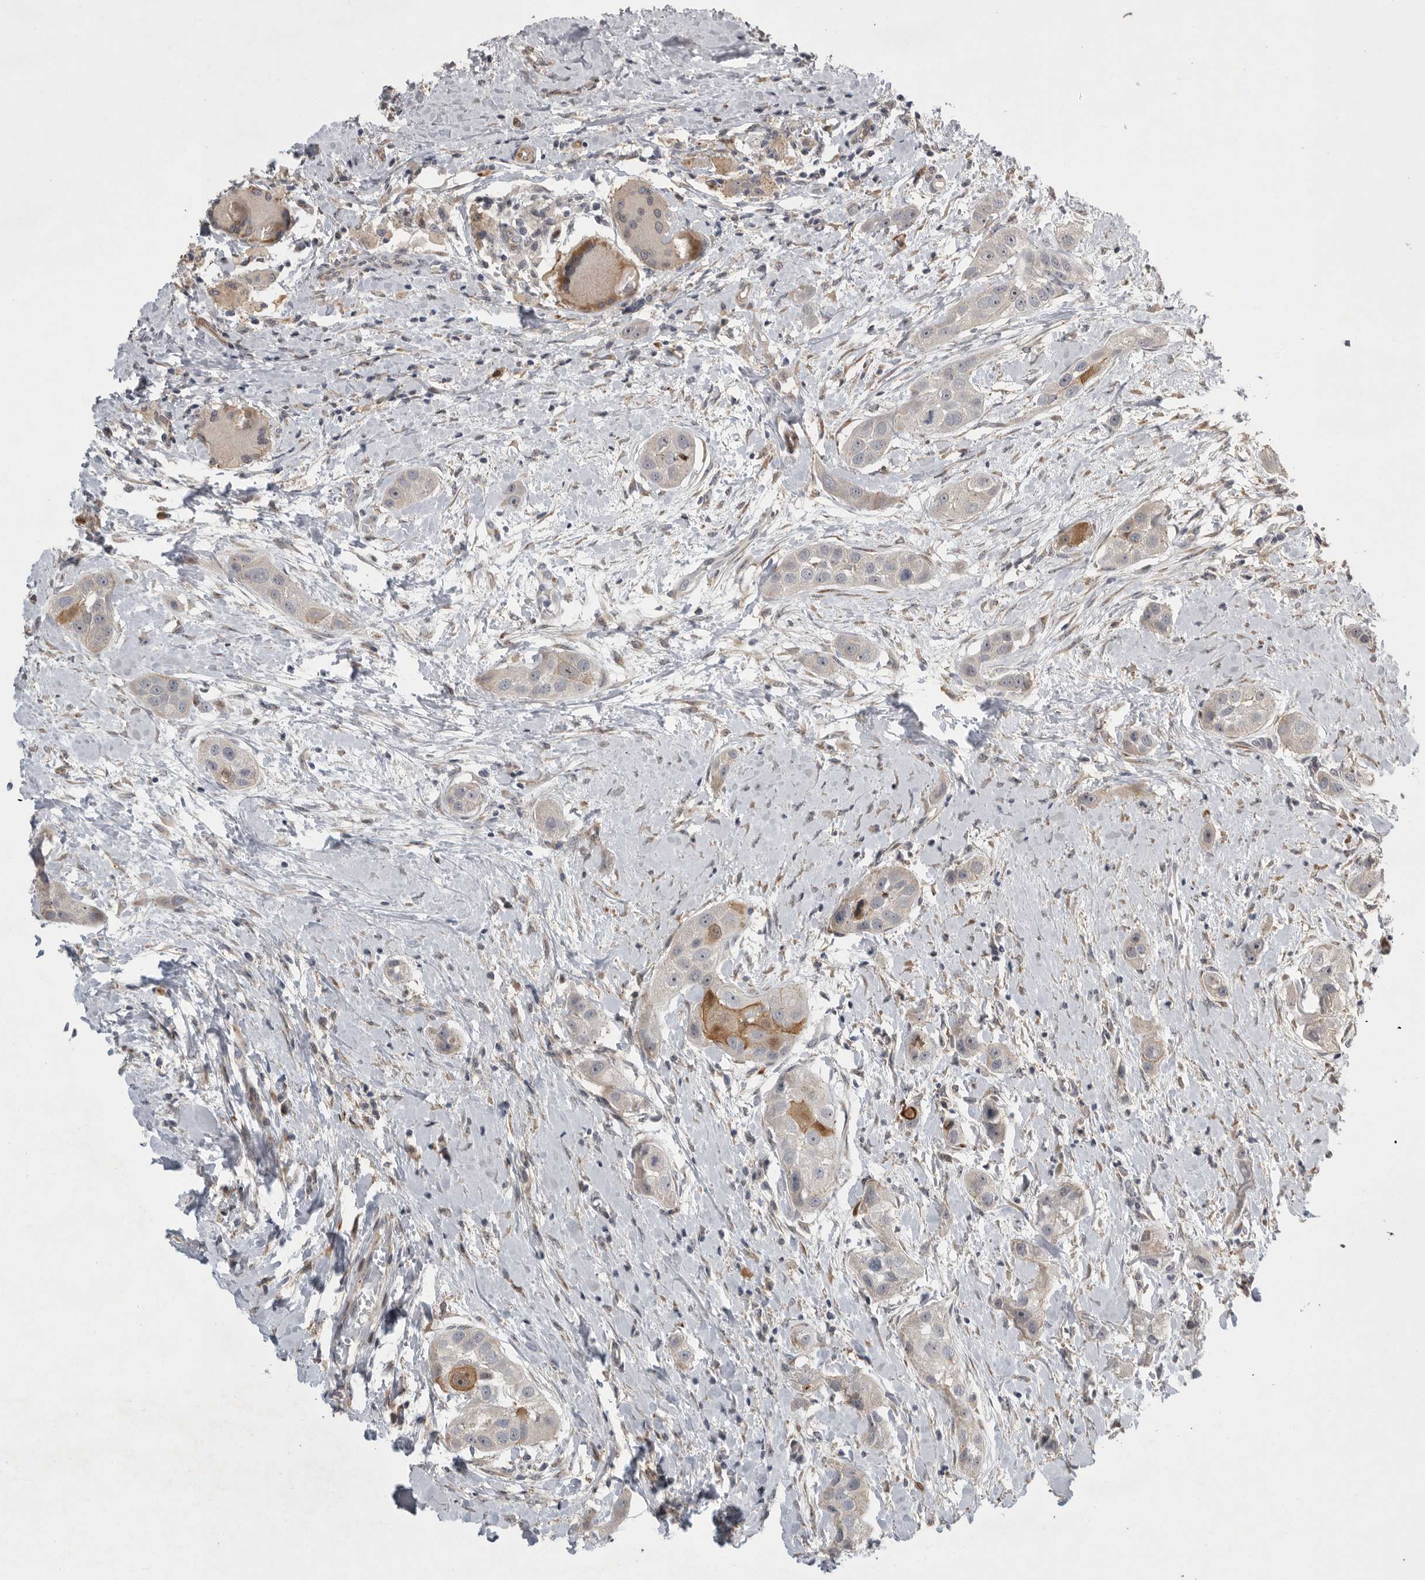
{"staining": {"intensity": "negative", "quantity": "none", "location": "none"}, "tissue": "head and neck cancer", "cell_type": "Tumor cells", "image_type": "cancer", "snomed": [{"axis": "morphology", "description": "Normal tissue, NOS"}, {"axis": "morphology", "description": "Squamous cell carcinoma, NOS"}, {"axis": "topography", "description": "Skeletal muscle"}, {"axis": "topography", "description": "Head-Neck"}], "caption": "DAB (3,3'-diaminobenzidine) immunohistochemical staining of squamous cell carcinoma (head and neck) shows no significant positivity in tumor cells. (IHC, brightfield microscopy, high magnification).", "gene": "MPDZ", "patient": {"sex": "male", "age": 51}}